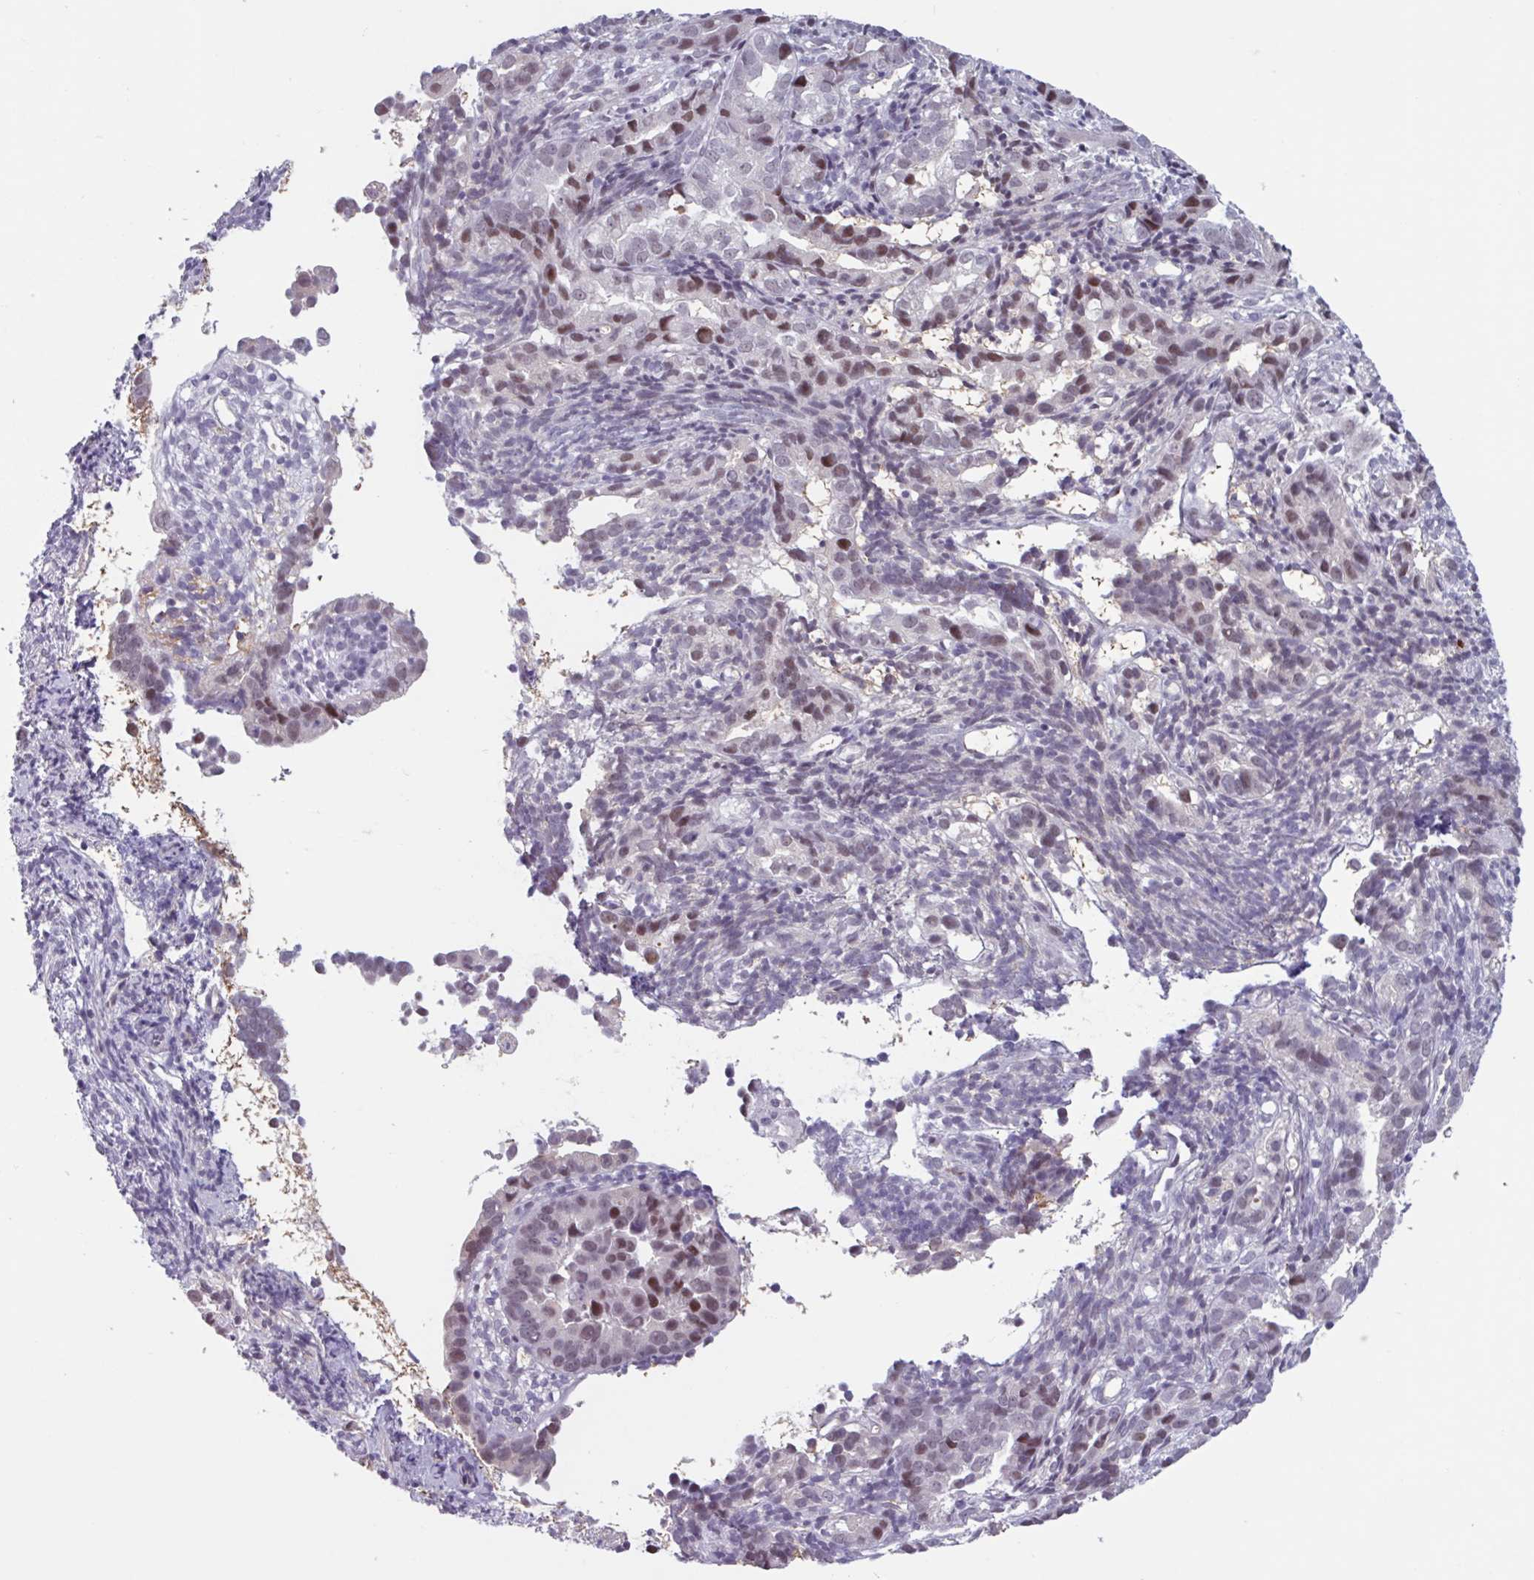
{"staining": {"intensity": "moderate", "quantity": ">75%", "location": "nuclear"}, "tissue": "endometrial cancer", "cell_type": "Tumor cells", "image_type": "cancer", "snomed": [{"axis": "morphology", "description": "Adenocarcinoma, NOS"}, {"axis": "topography", "description": "Endometrium"}], "caption": "The image exhibits a brown stain indicating the presence of a protein in the nuclear of tumor cells in adenocarcinoma (endometrial). Using DAB (brown) and hematoxylin (blue) stains, captured at high magnification using brightfield microscopy.", "gene": "ZNF575", "patient": {"sex": "female", "age": 57}}